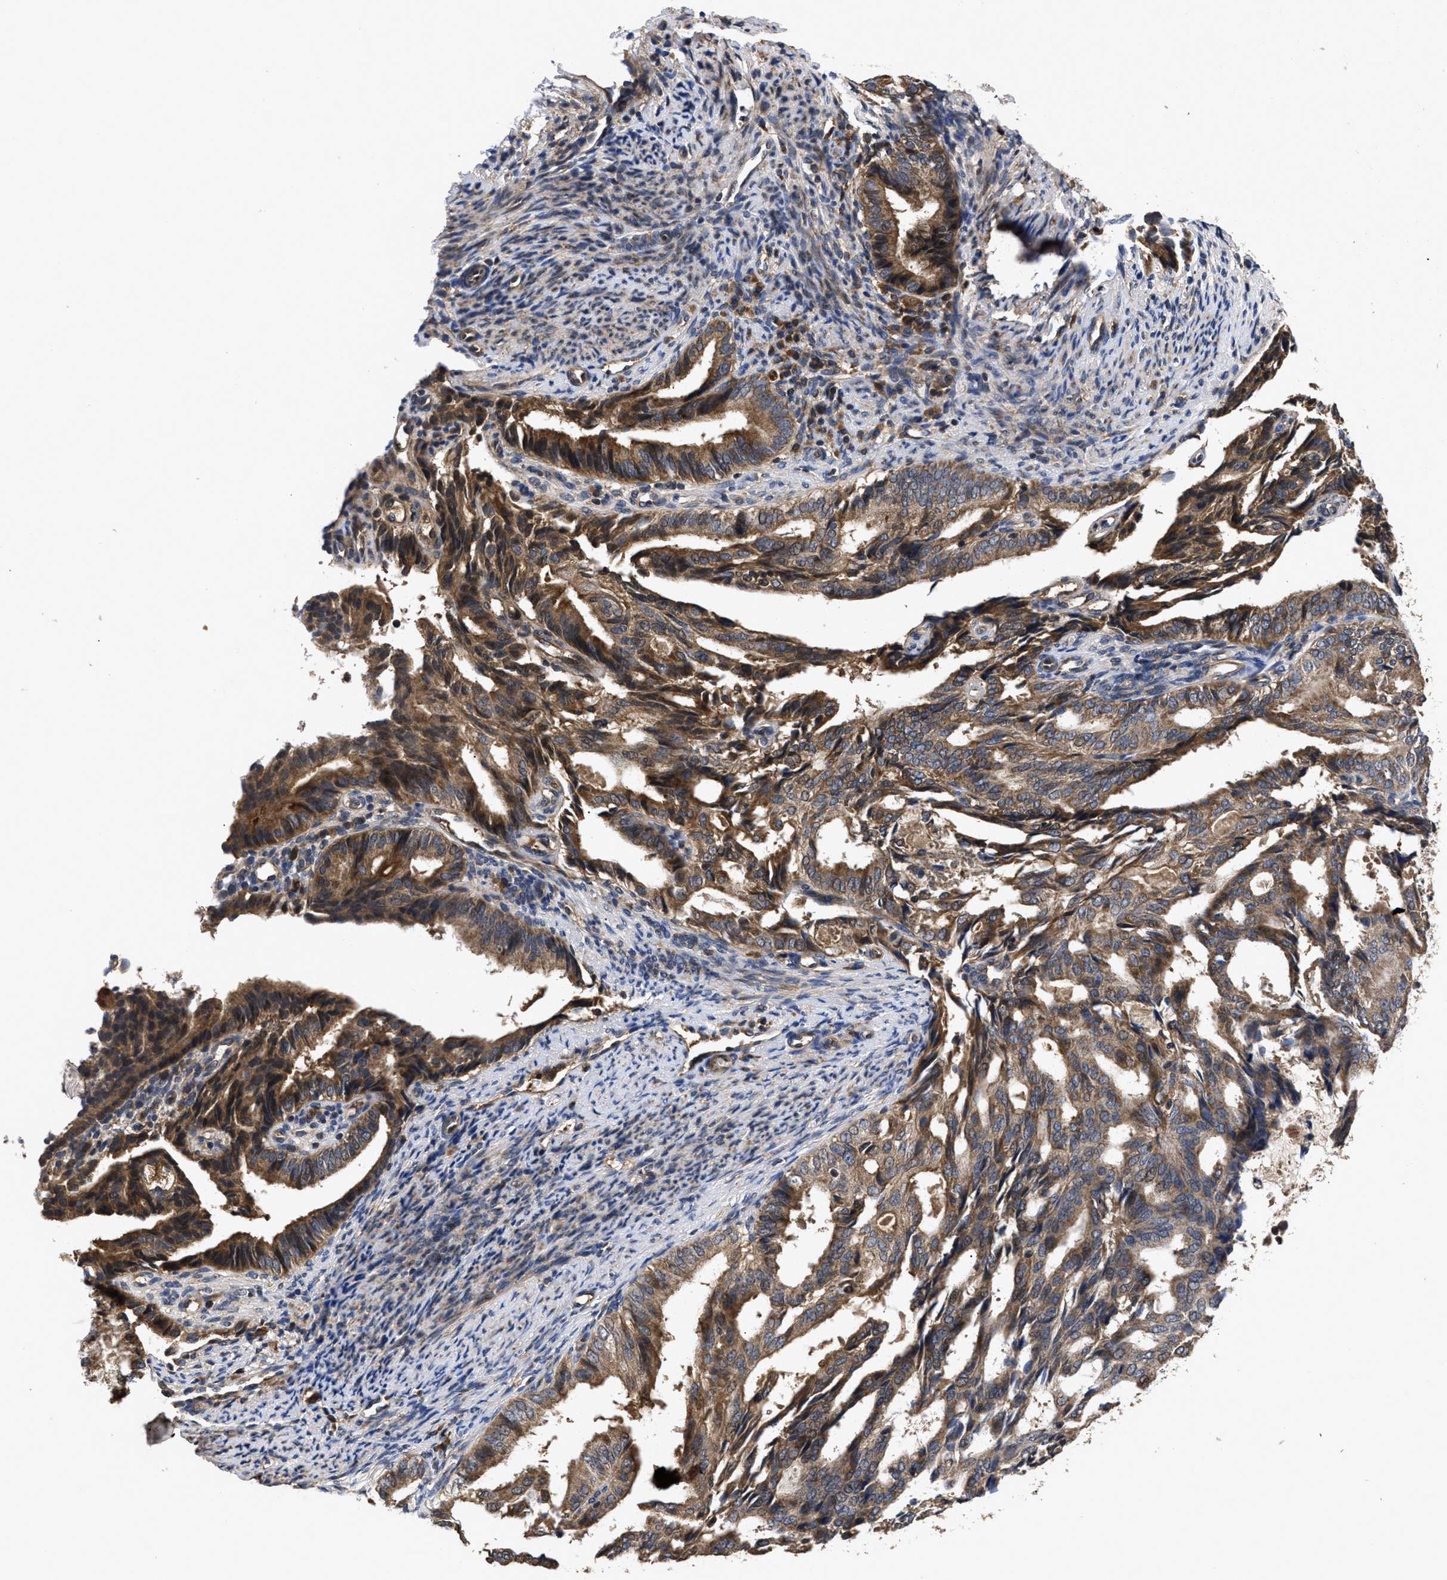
{"staining": {"intensity": "strong", "quantity": ">75%", "location": "cytoplasmic/membranous"}, "tissue": "endometrial cancer", "cell_type": "Tumor cells", "image_type": "cancer", "snomed": [{"axis": "morphology", "description": "Adenocarcinoma, NOS"}, {"axis": "topography", "description": "Endometrium"}], "caption": "Protein expression analysis of endometrial adenocarcinoma exhibits strong cytoplasmic/membranous staining in about >75% of tumor cells.", "gene": "LRRC3", "patient": {"sex": "female", "age": 58}}